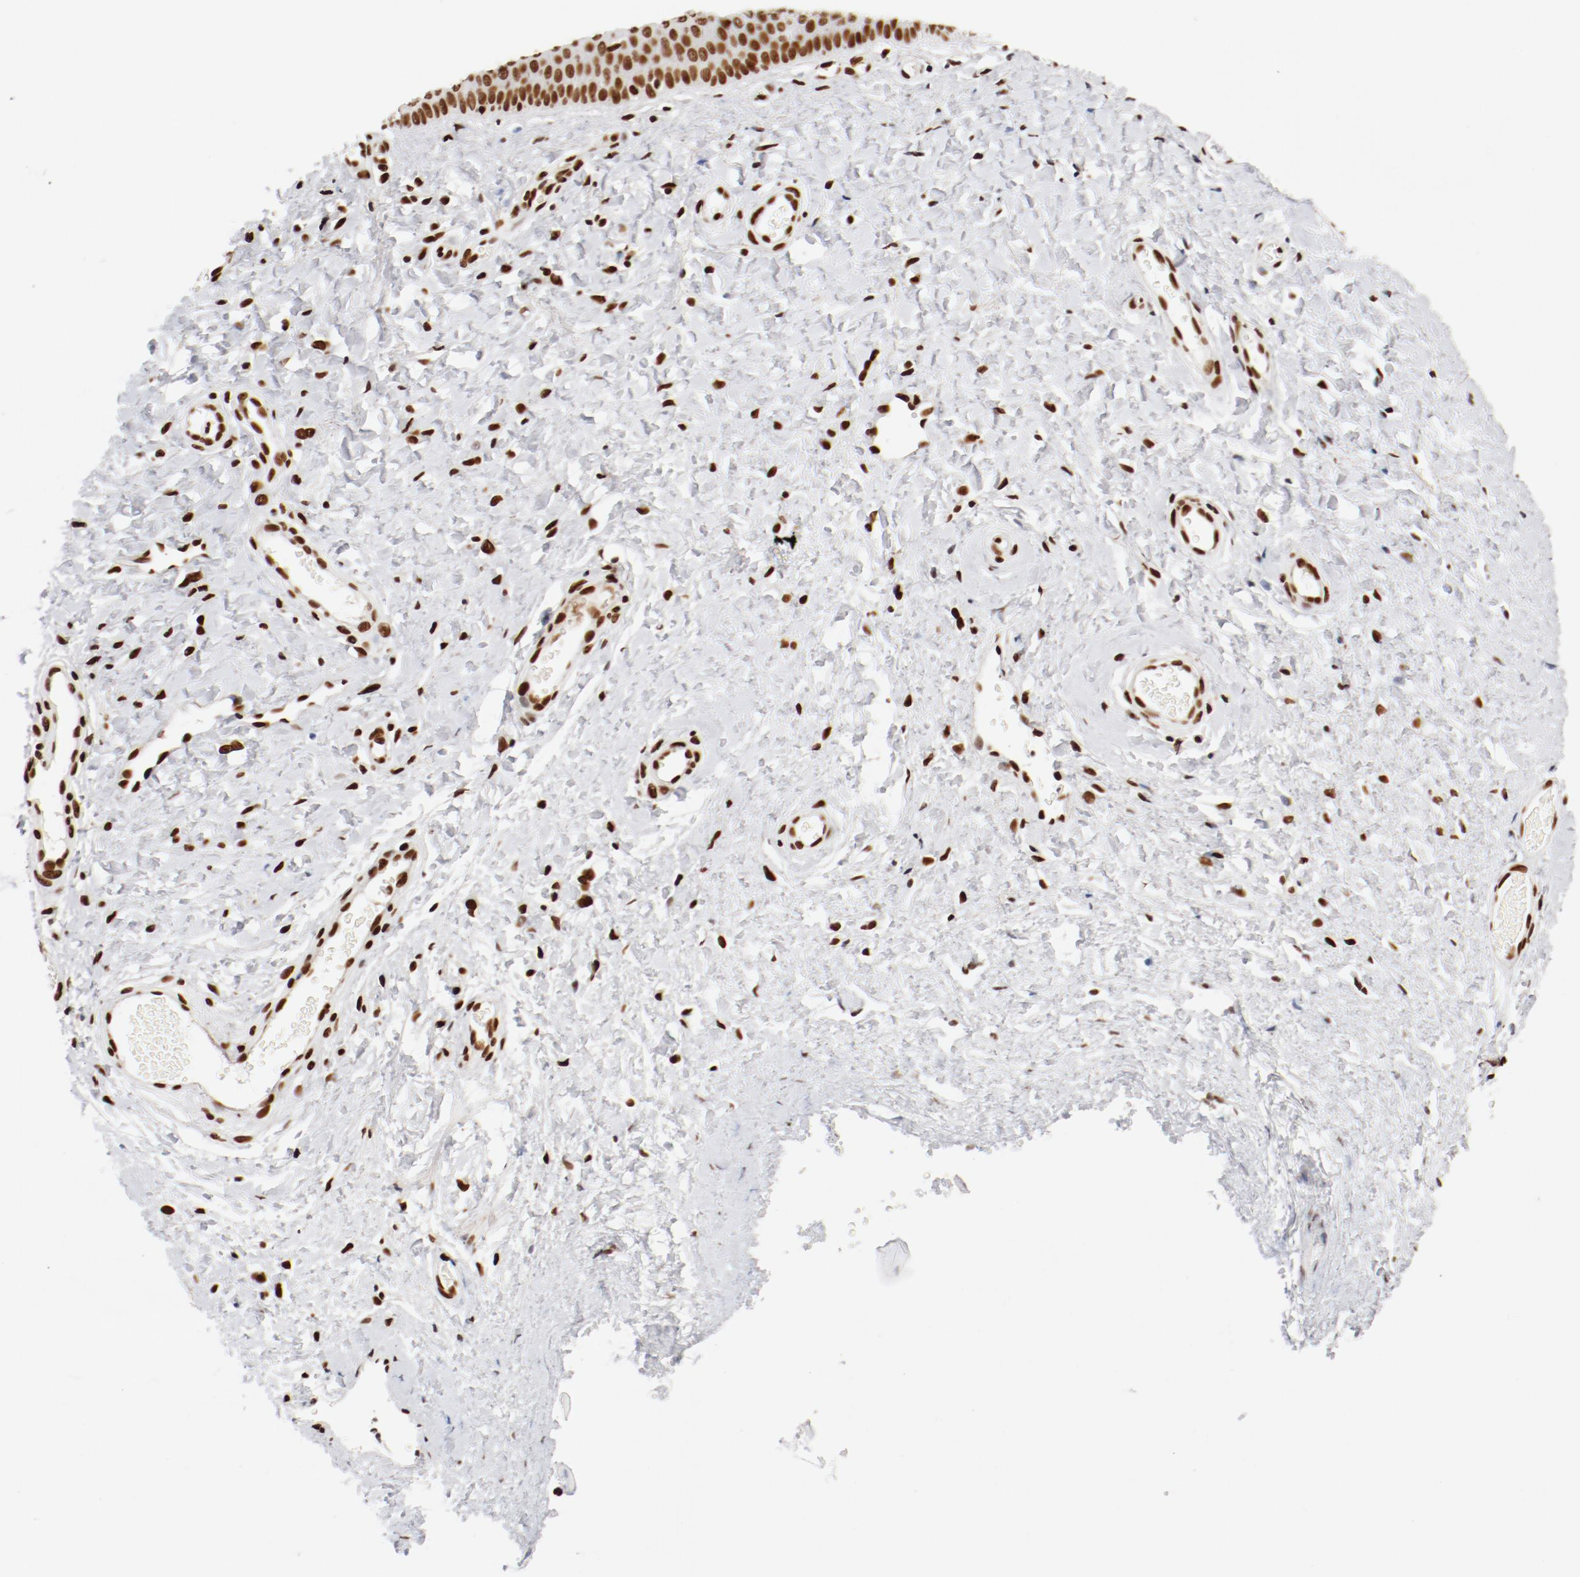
{"staining": {"intensity": "strong", "quantity": ">75%", "location": "nuclear"}, "tissue": "cervix", "cell_type": "Glandular cells", "image_type": "normal", "snomed": [{"axis": "morphology", "description": "Normal tissue, NOS"}, {"axis": "topography", "description": "Cervix"}], "caption": "The photomicrograph exhibits staining of unremarkable cervix, revealing strong nuclear protein staining (brown color) within glandular cells.", "gene": "CTBP1", "patient": {"sex": "female", "age": 55}}